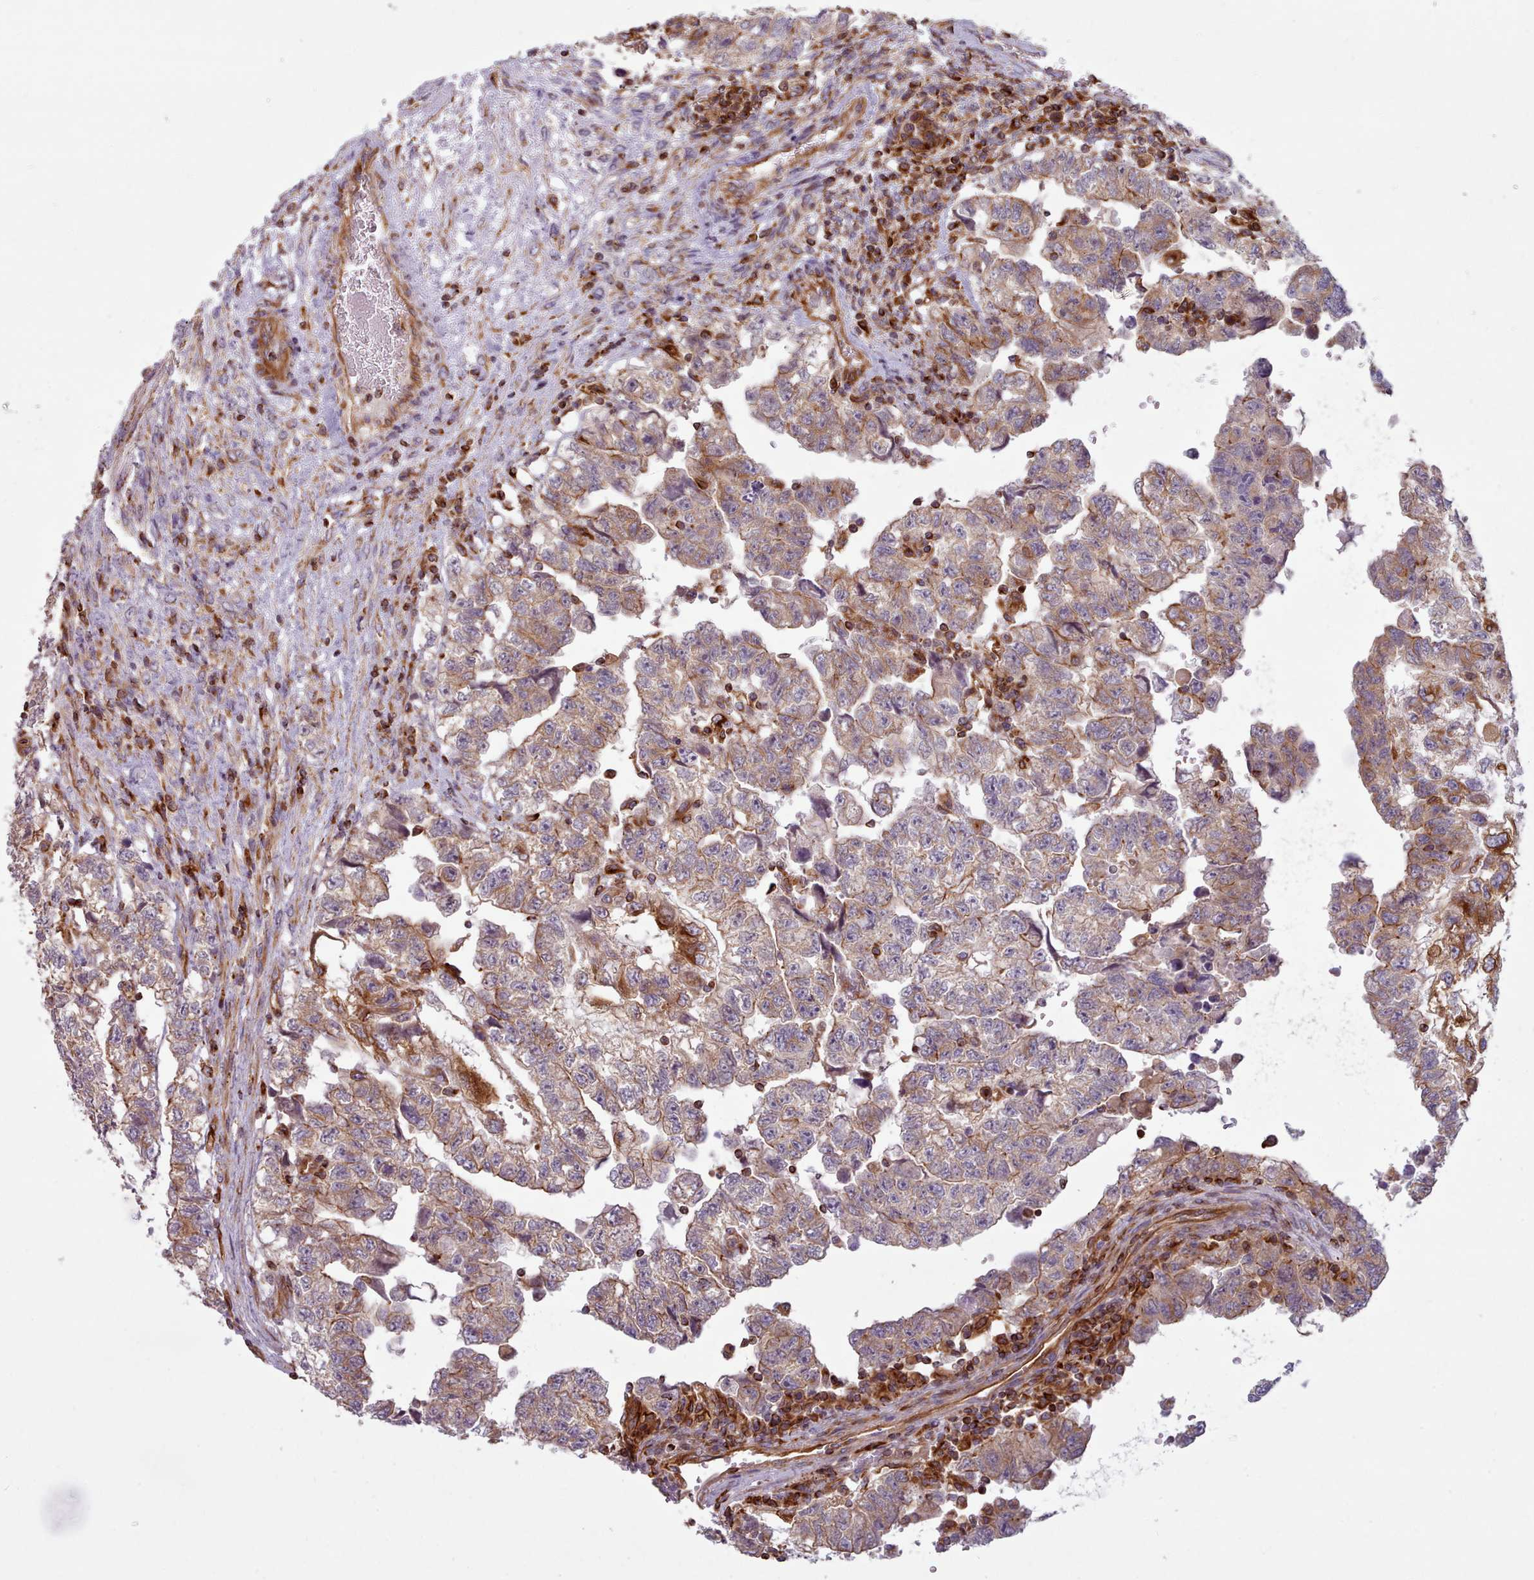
{"staining": {"intensity": "moderate", "quantity": "25%-75%", "location": "cytoplasmic/membranous"}, "tissue": "testis cancer", "cell_type": "Tumor cells", "image_type": "cancer", "snomed": [{"axis": "morphology", "description": "Carcinoma, Embryonal, NOS"}, {"axis": "topography", "description": "Testis"}], "caption": "Moderate cytoplasmic/membranous protein staining is appreciated in approximately 25%-75% of tumor cells in embryonal carcinoma (testis). (IHC, brightfield microscopy, high magnification).", "gene": "CRYBG1", "patient": {"sex": "male", "age": 36}}